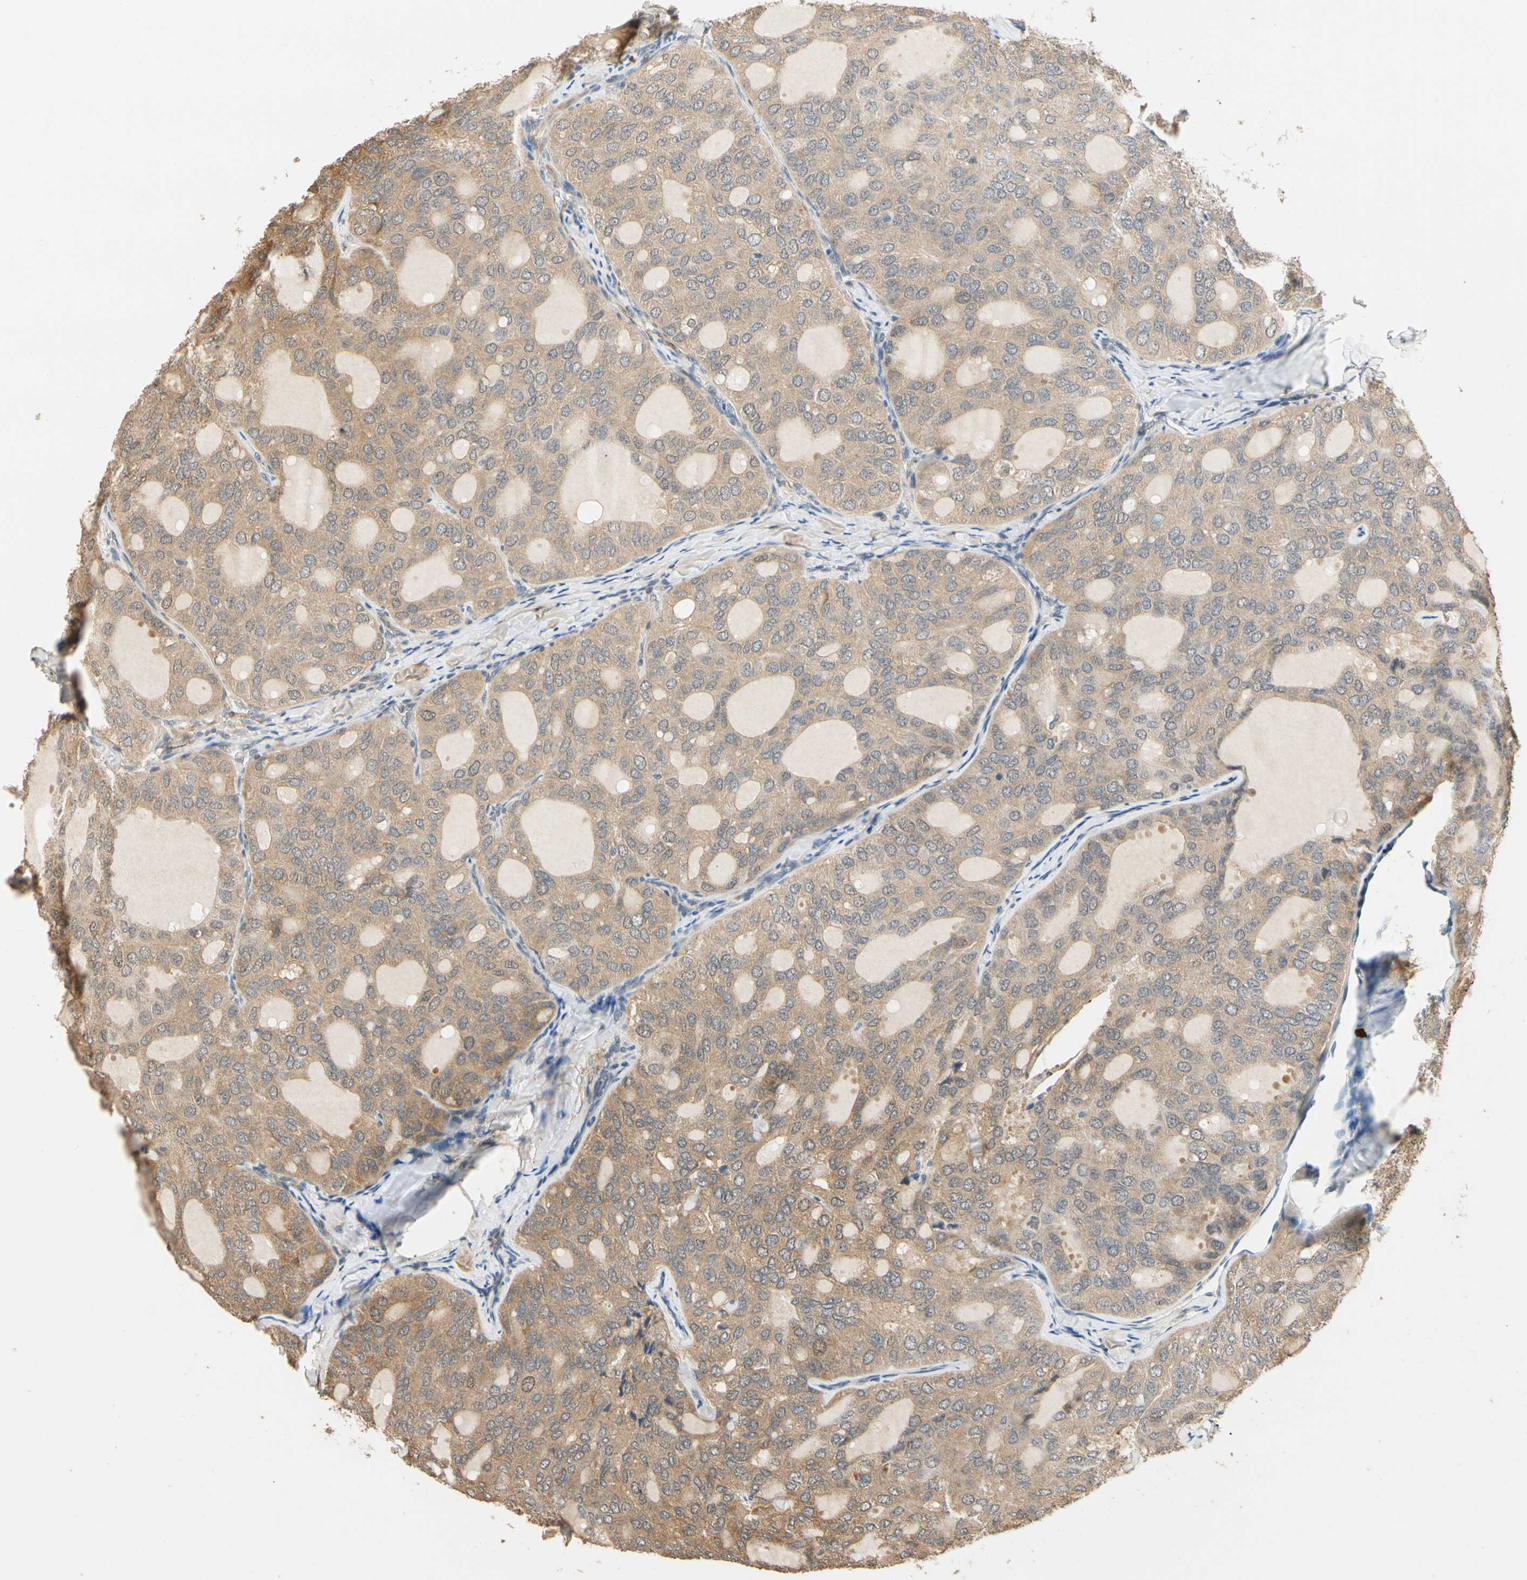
{"staining": {"intensity": "weak", "quantity": "25%-75%", "location": "cytoplasmic/membranous"}, "tissue": "thyroid cancer", "cell_type": "Tumor cells", "image_type": "cancer", "snomed": [{"axis": "morphology", "description": "Follicular adenoma carcinoma, NOS"}, {"axis": "topography", "description": "Thyroid gland"}], "caption": "A photomicrograph of human thyroid follicular adenoma carcinoma stained for a protein shows weak cytoplasmic/membranous brown staining in tumor cells.", "gene": "QSER1", "patient": {"sex": "male", "age": 75}}